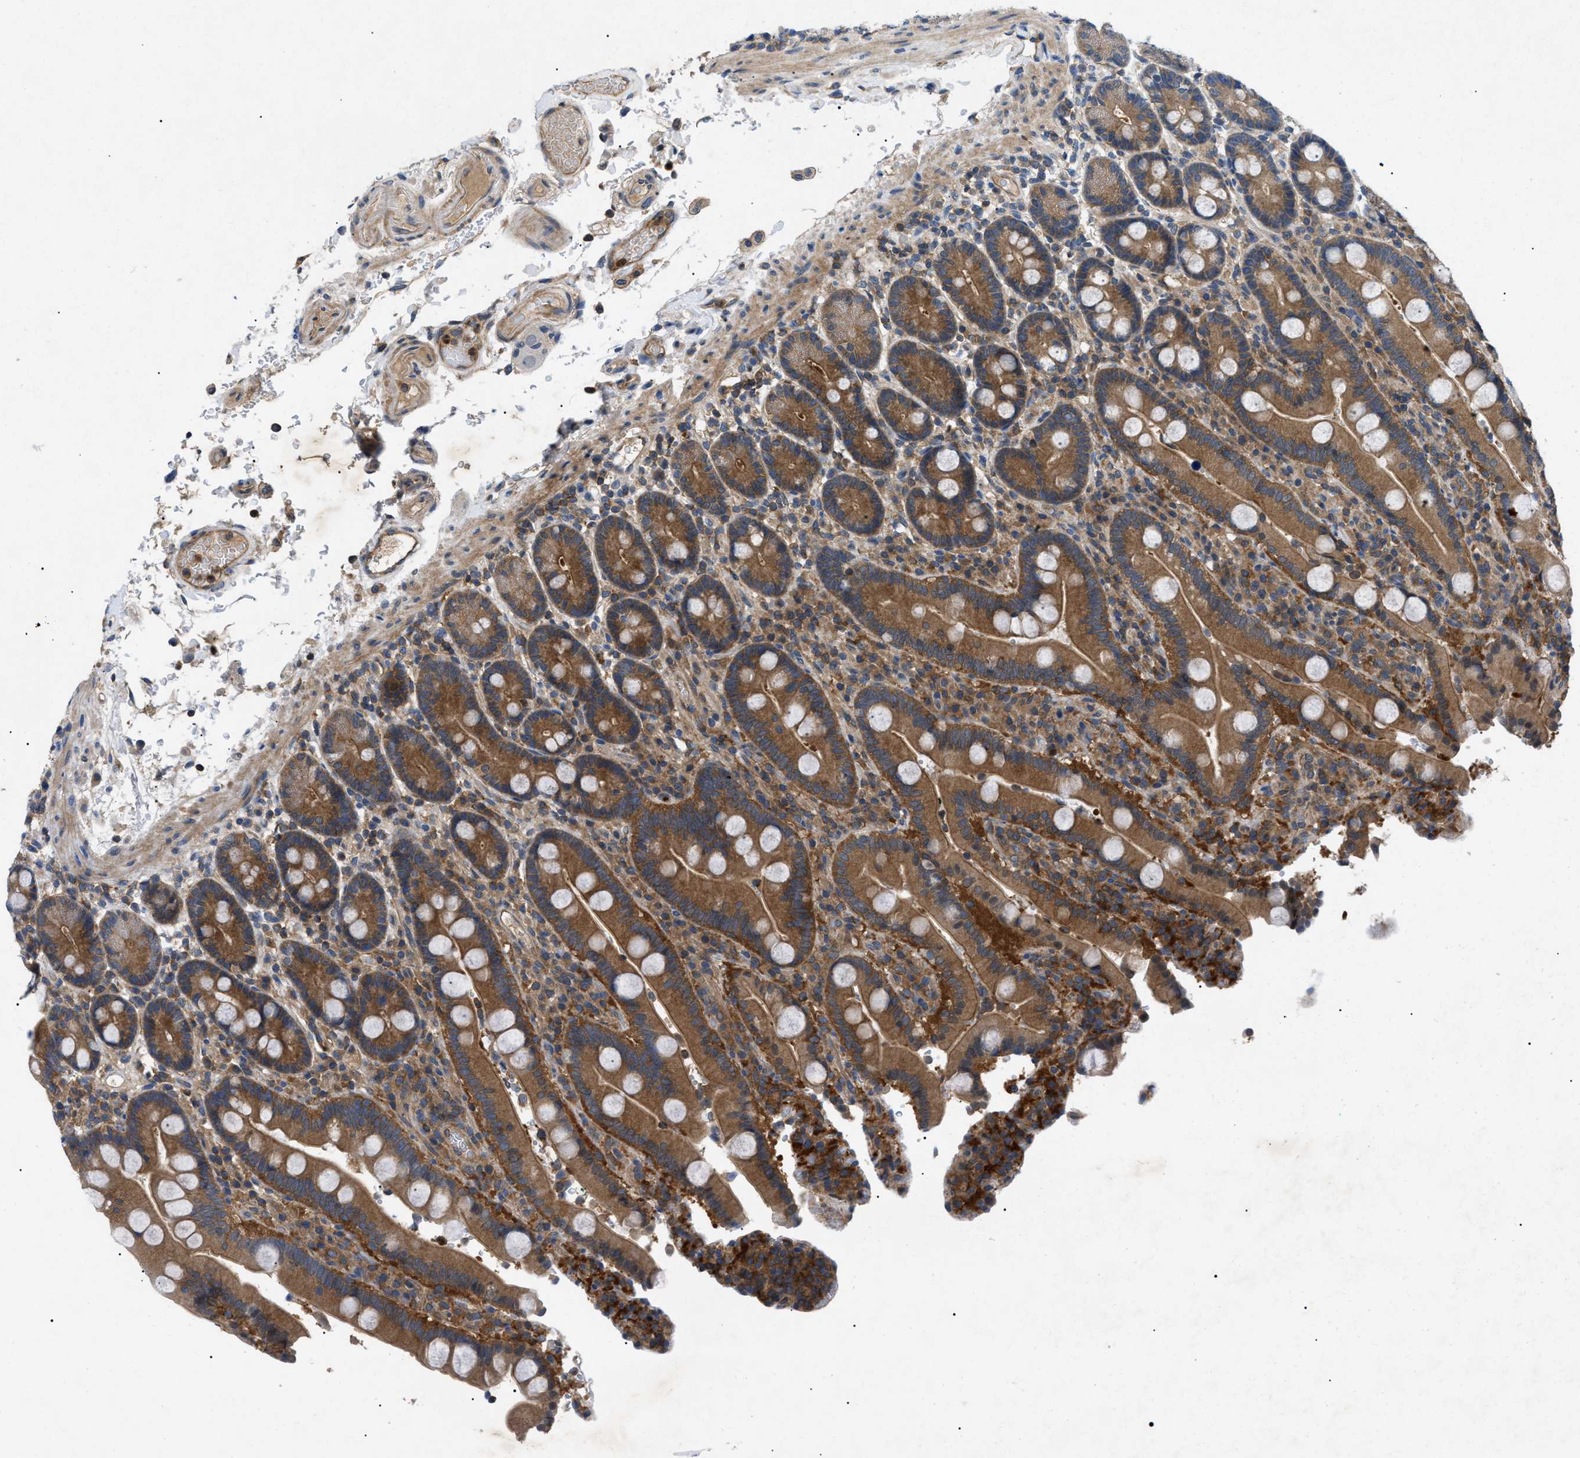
{"staining": {"intensity": "strong", "quantity": ">75%", "location": "cytoplasmic/membranous"}, "tissue": "duodenum", "cell_type": "Glandular cells", "image_type": "normal", "snomed": [{"axis": "morphology", "description": "Normal tissue, NOS"}, {"axis": "topography", "description": "Small intestine, NOS"}], "caption": "Immunohistochemistry (IHC) of benign human duodenum demonstrates high levels of strong cytoplasmic/membranous positivity in approximately >75% of glandular cells.", "gene": "RIPK1", "patient": {"sex": "female", "age": 71}}